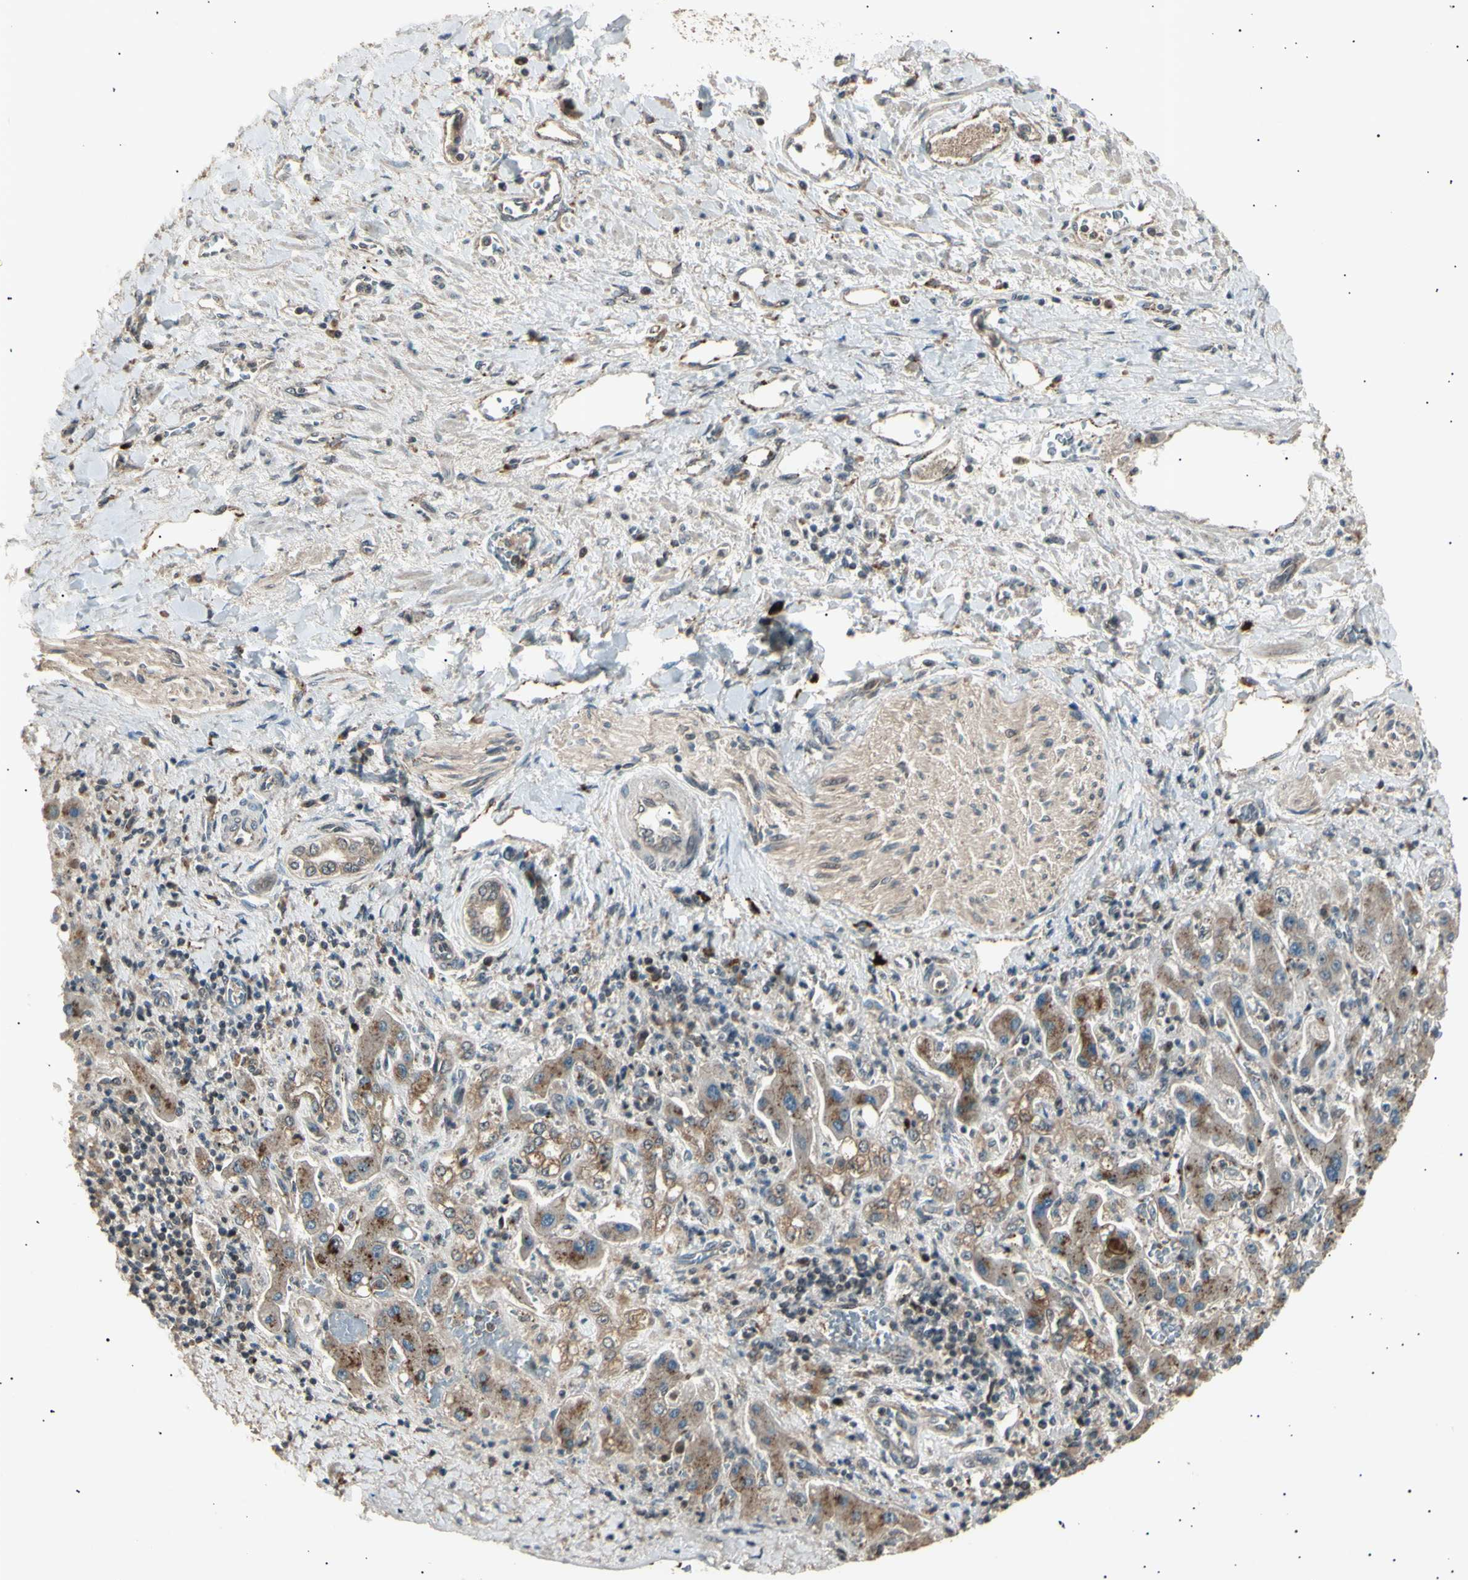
{"staining": {"intensity": "moderate", "quantity": ">75%", "location": "cytoplasmic/membranous"}, "tissue": "liver cancer", "cell_type": "Tumor cells", "image_type": "cancer", "snomed": [{"axis": "morphology", "description": "Cholangiocarcinoma"}, {"axis": "topography", "description": "Liver"}], "caption": "A photomicrograph of human liver cholangiocarcinoma stained for a protein reveals moderate cytoplasmic/membranous brown staining in tumor cells.", "gene": "NUAK2", "patient": {"sex": "male", "age": 50}}